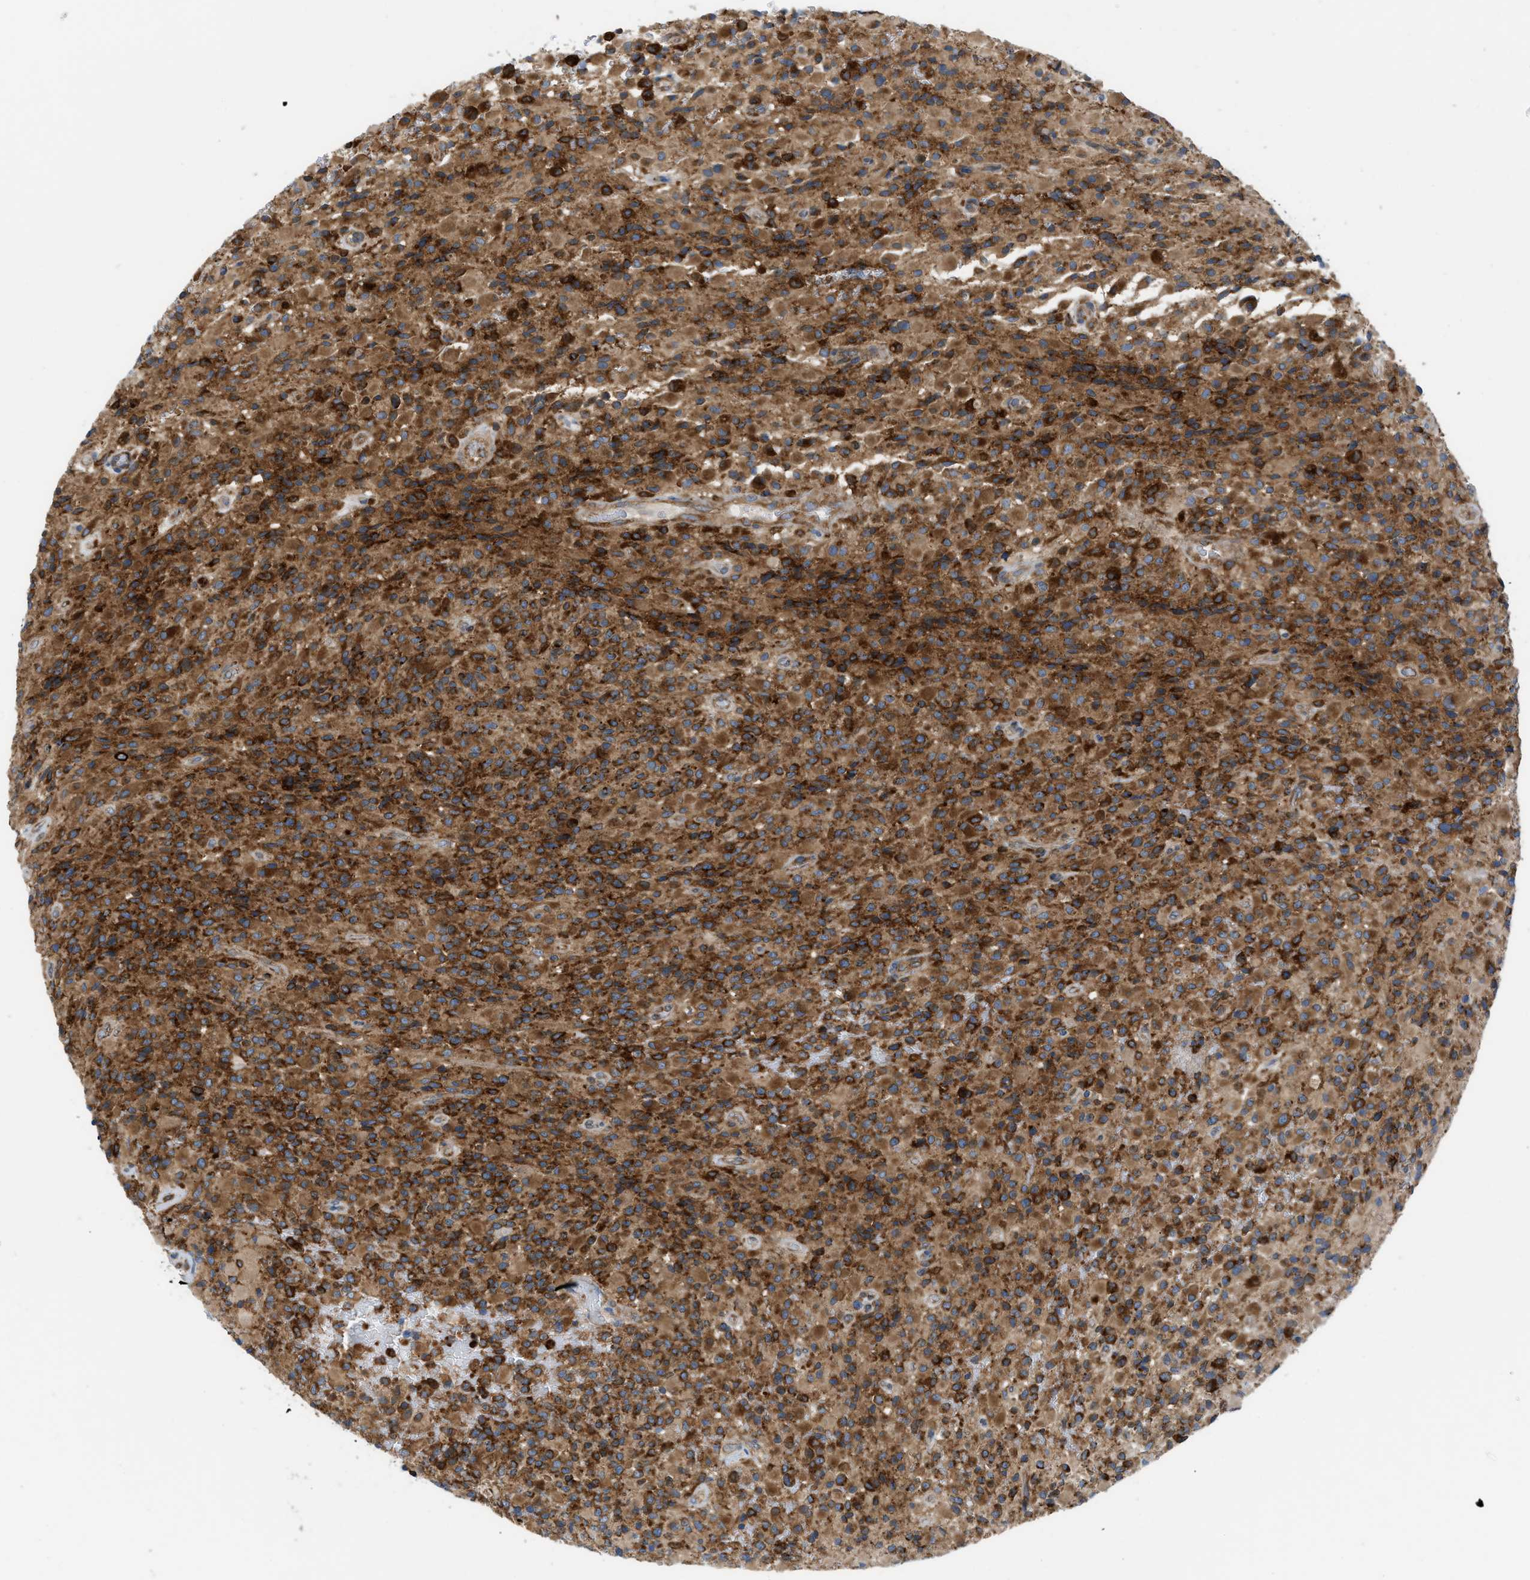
{"staining": {"intensity": "strong", "quantity": ">75%", "location": "cytoplasmic/membranous"}, "tissue": "glioma", "cell_type": "Tumor cells", "image_type": "cancer", "snomed": [{"axis": "morphology", "description": "Glioma, malignant, High grade"}, {"axis": "topography", "description": "Brain"}], "caption": "The micrograph exhibits a brown stain indicating the presence of a protein in the cytoplasmic/membranous of tumor cells in glioma. Ihc stains the protein in brown and the nuclei are stained blue.", "gene": "GPAT4", "patient": {"sex": "male", "age": 71}}